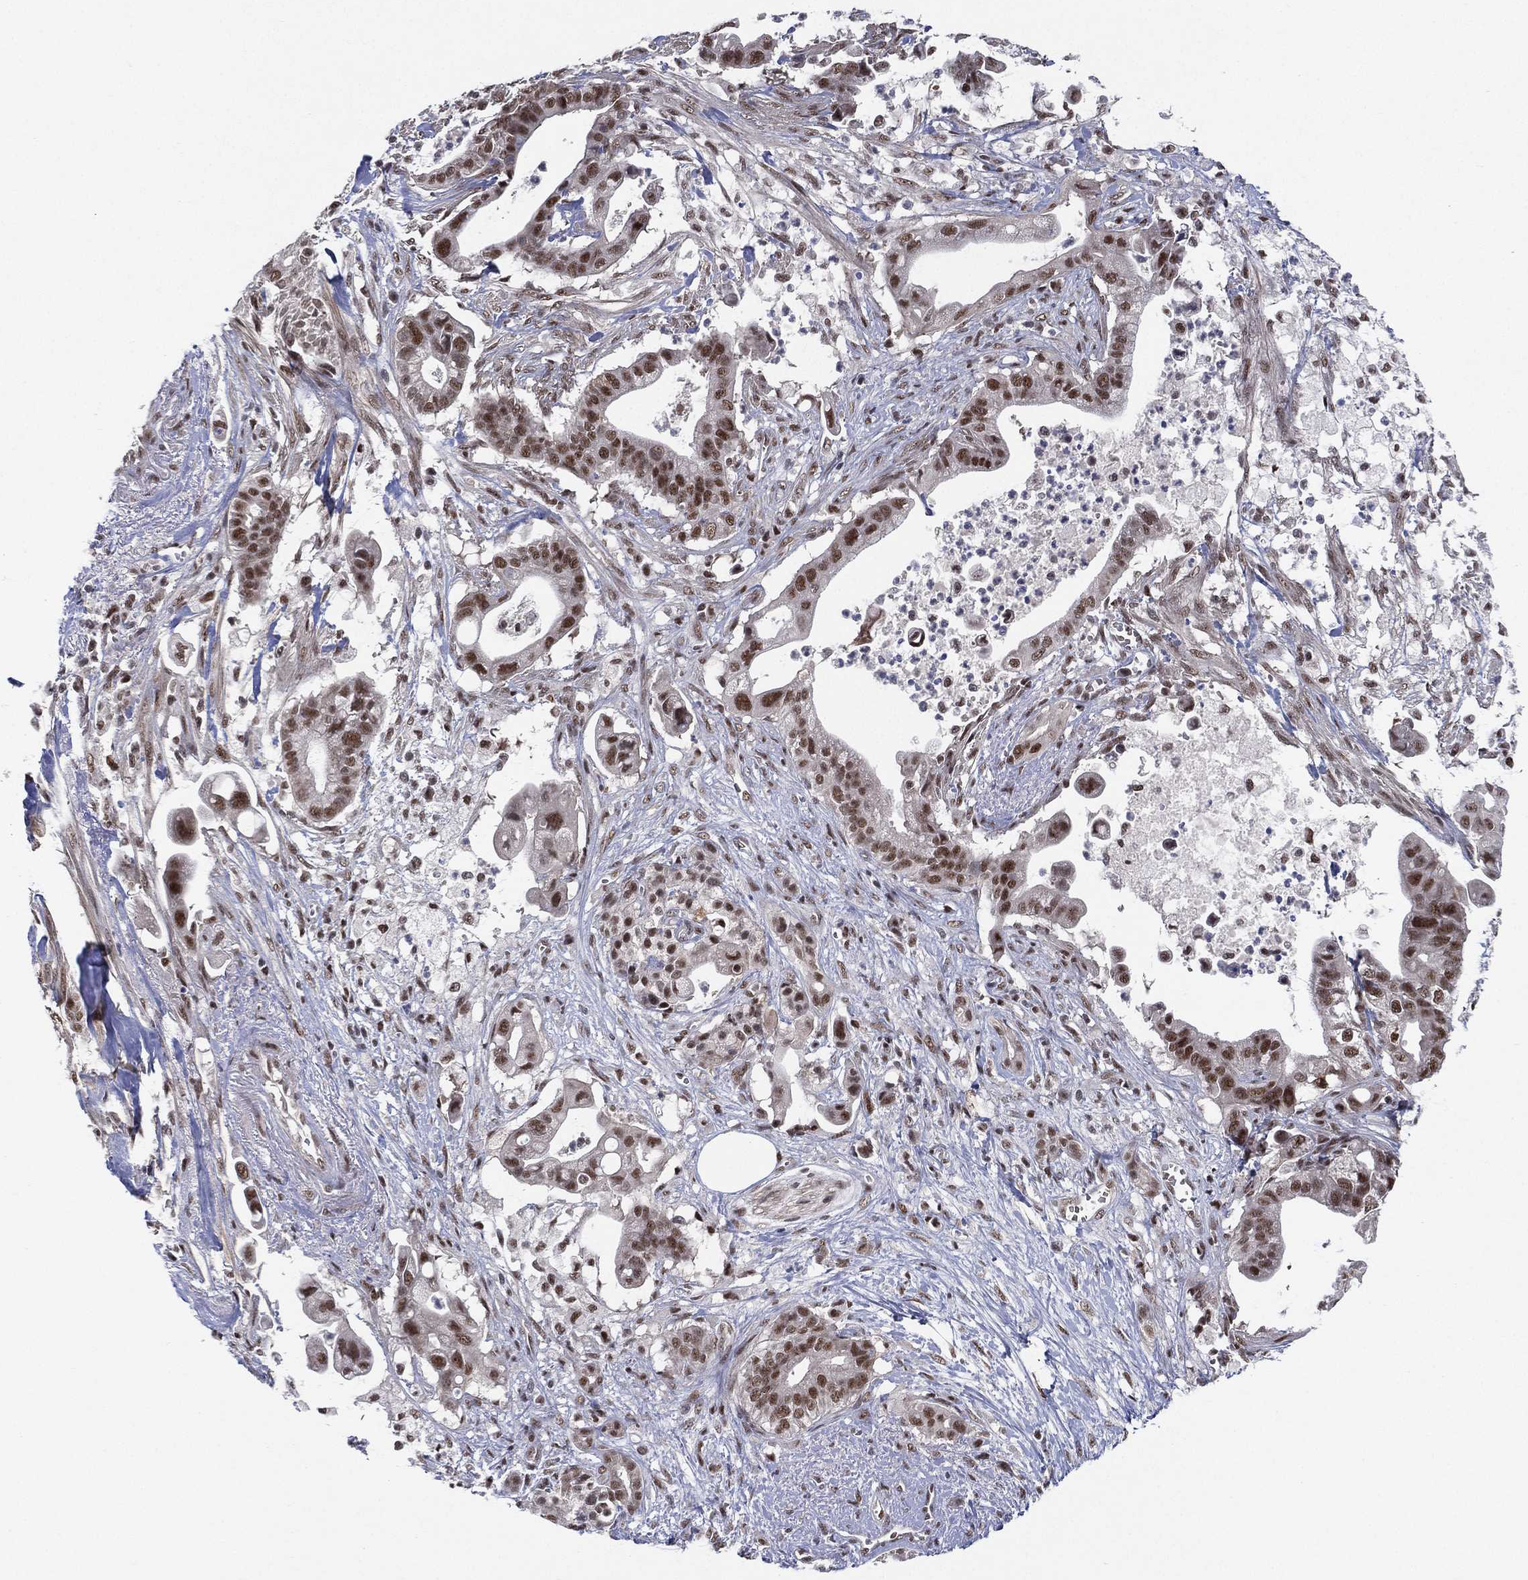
{"staining": {"intensity": "moderate", "quantity": "25%-75%", "location": "nuclear"}, "tissue": "pancreatic cancer", "cell_type": "Tumor cells", "image_type": "cancer", "snomed": [{"axis": "morphology", "description": "Adenocarcinoma, NOS"}, {"axis": "topography", "description": "Pancreas"}], "caption": "Immunohistochemistry (IHC) of pancreatic cancer shows medium levels of moderate nuclear positivity in about 25%-75% of tumor cells.", "gene": "DGCR8", "patient": {"sex": "male", "age": 61}}